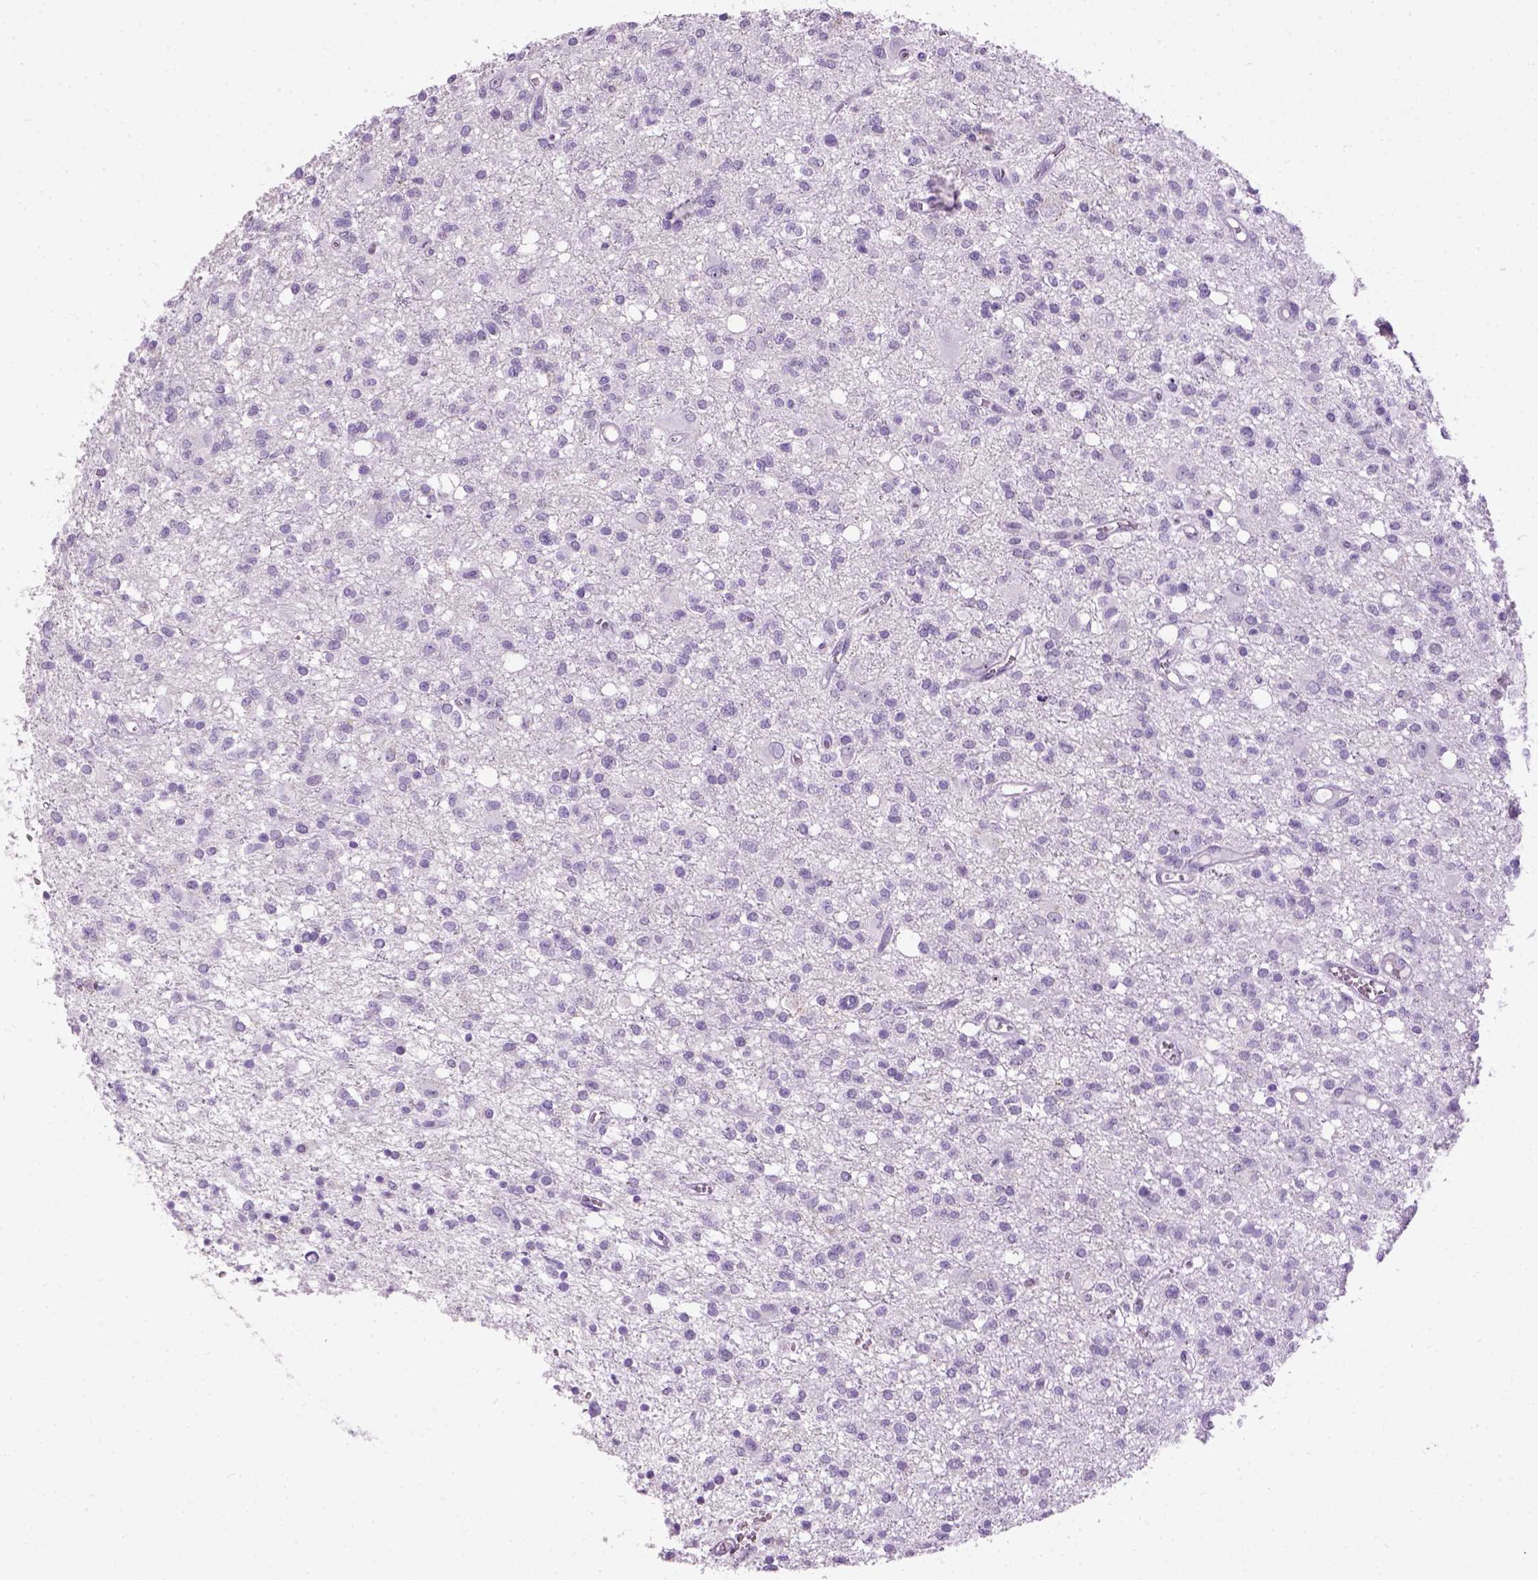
{"staining": {"intensity": "negative", "quantity": "none", "location": "none"}, "tissue": "glioma", "cell_type": "Tumor cells", "image_type": "cancer", "snomed": [{"axis": "morphology", "description": "Glioma, malignant, Low grade"}, {"axis": "topography", "description": "Brain"}], "caption": "Malignant glioma (low-grade) was stained to show a protein in brown. There is no significant positivity in tumor cells.", "gene": "GABRB2", "patient": {"sex": "male", "age": 64}}